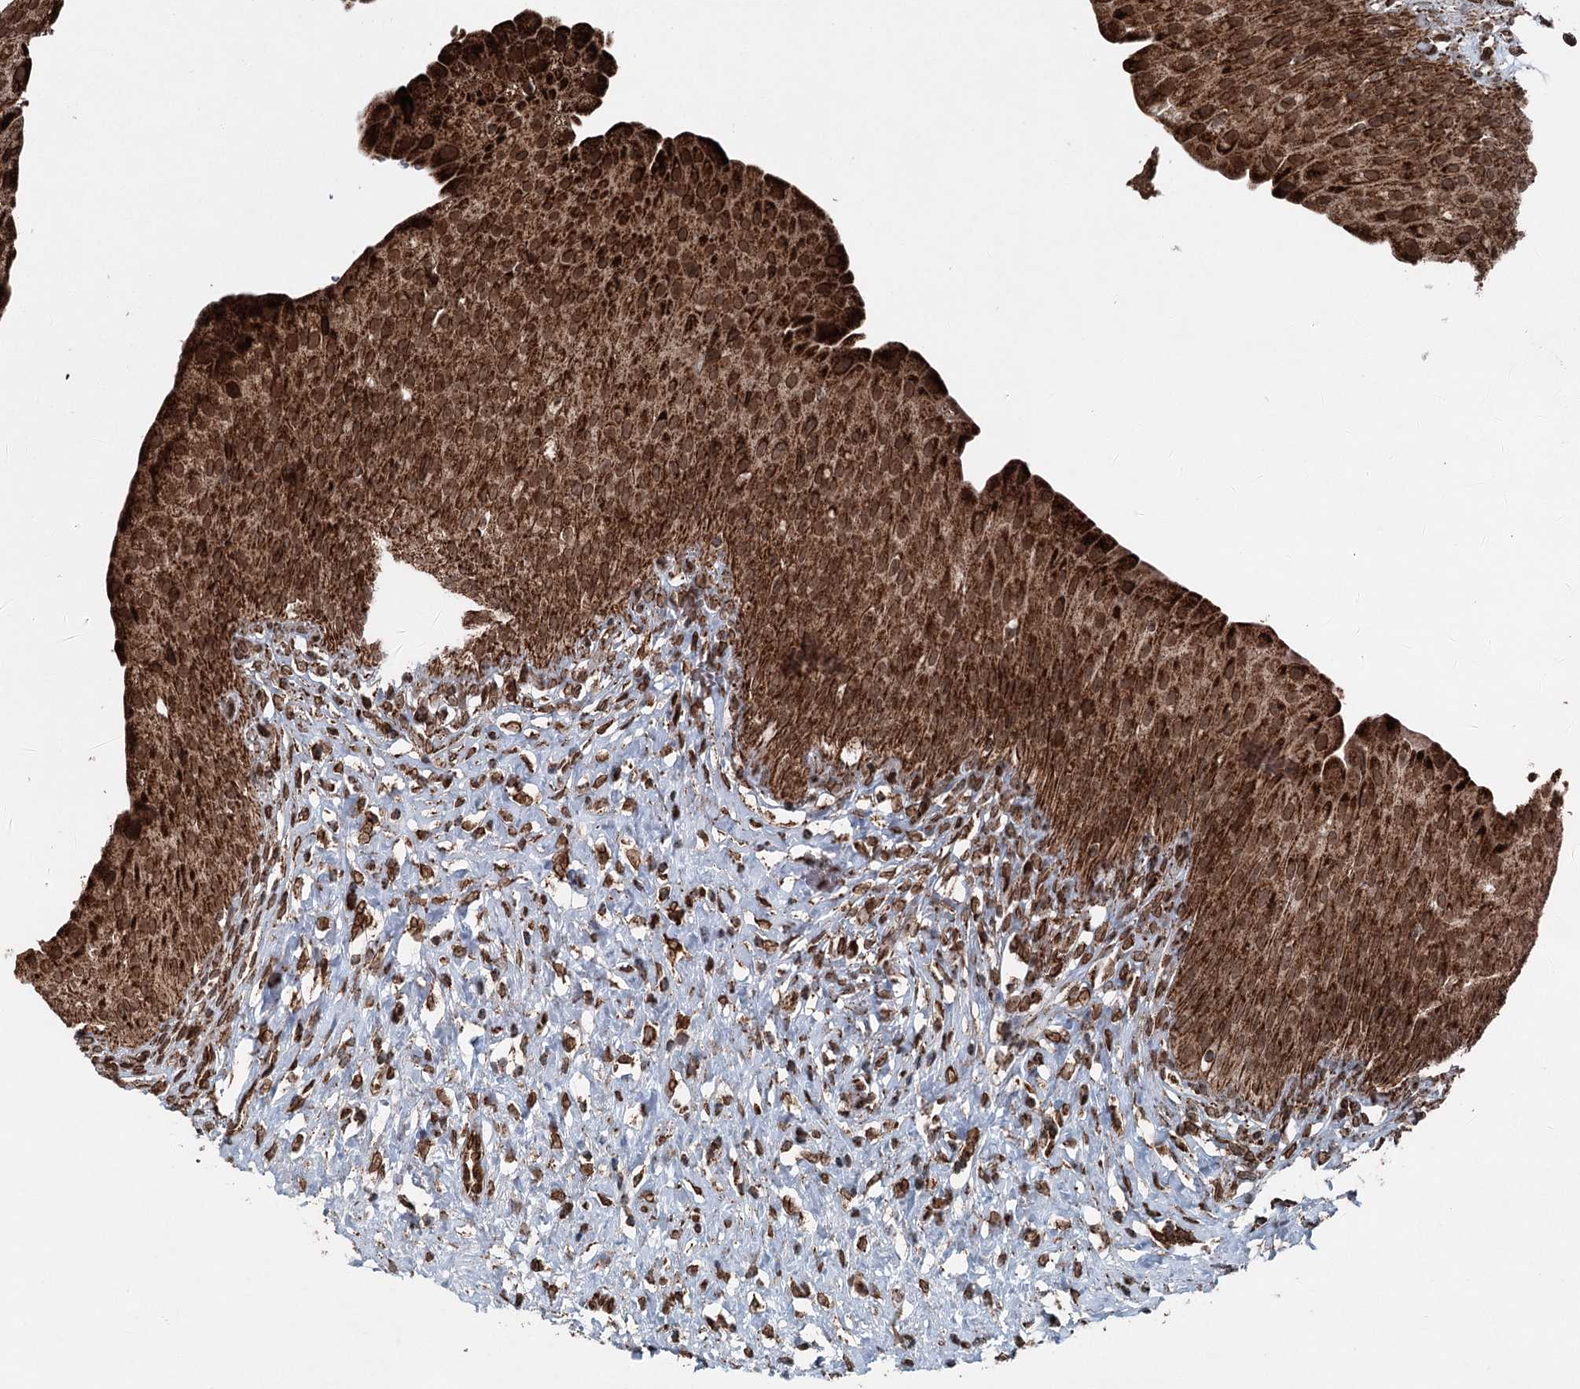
{"staining": {"intensity": "strong", "quantity": ">75%", "location": "cytoplasmic/membranous"}, "tissue": "urinary bladder", "cell_type": "Urothelial cells", "image_type": "normal", "snomed": [{"axis": "morphology", "description": "Normal tissue, NOS"}, {"axis": "morphology", "description": "Urothelial carcinoma, High grade"}, {"axis": "topography", "description": "Urinary bladder"}], "caption": "Urothelial cells demonstrate high levels of strong cytoplasmic/membranous expression in approximately >75% of cells in unremarkable urinary bladder.", "gene": "BCKDHA", "patient": {"sex": "male", "age": 46}}